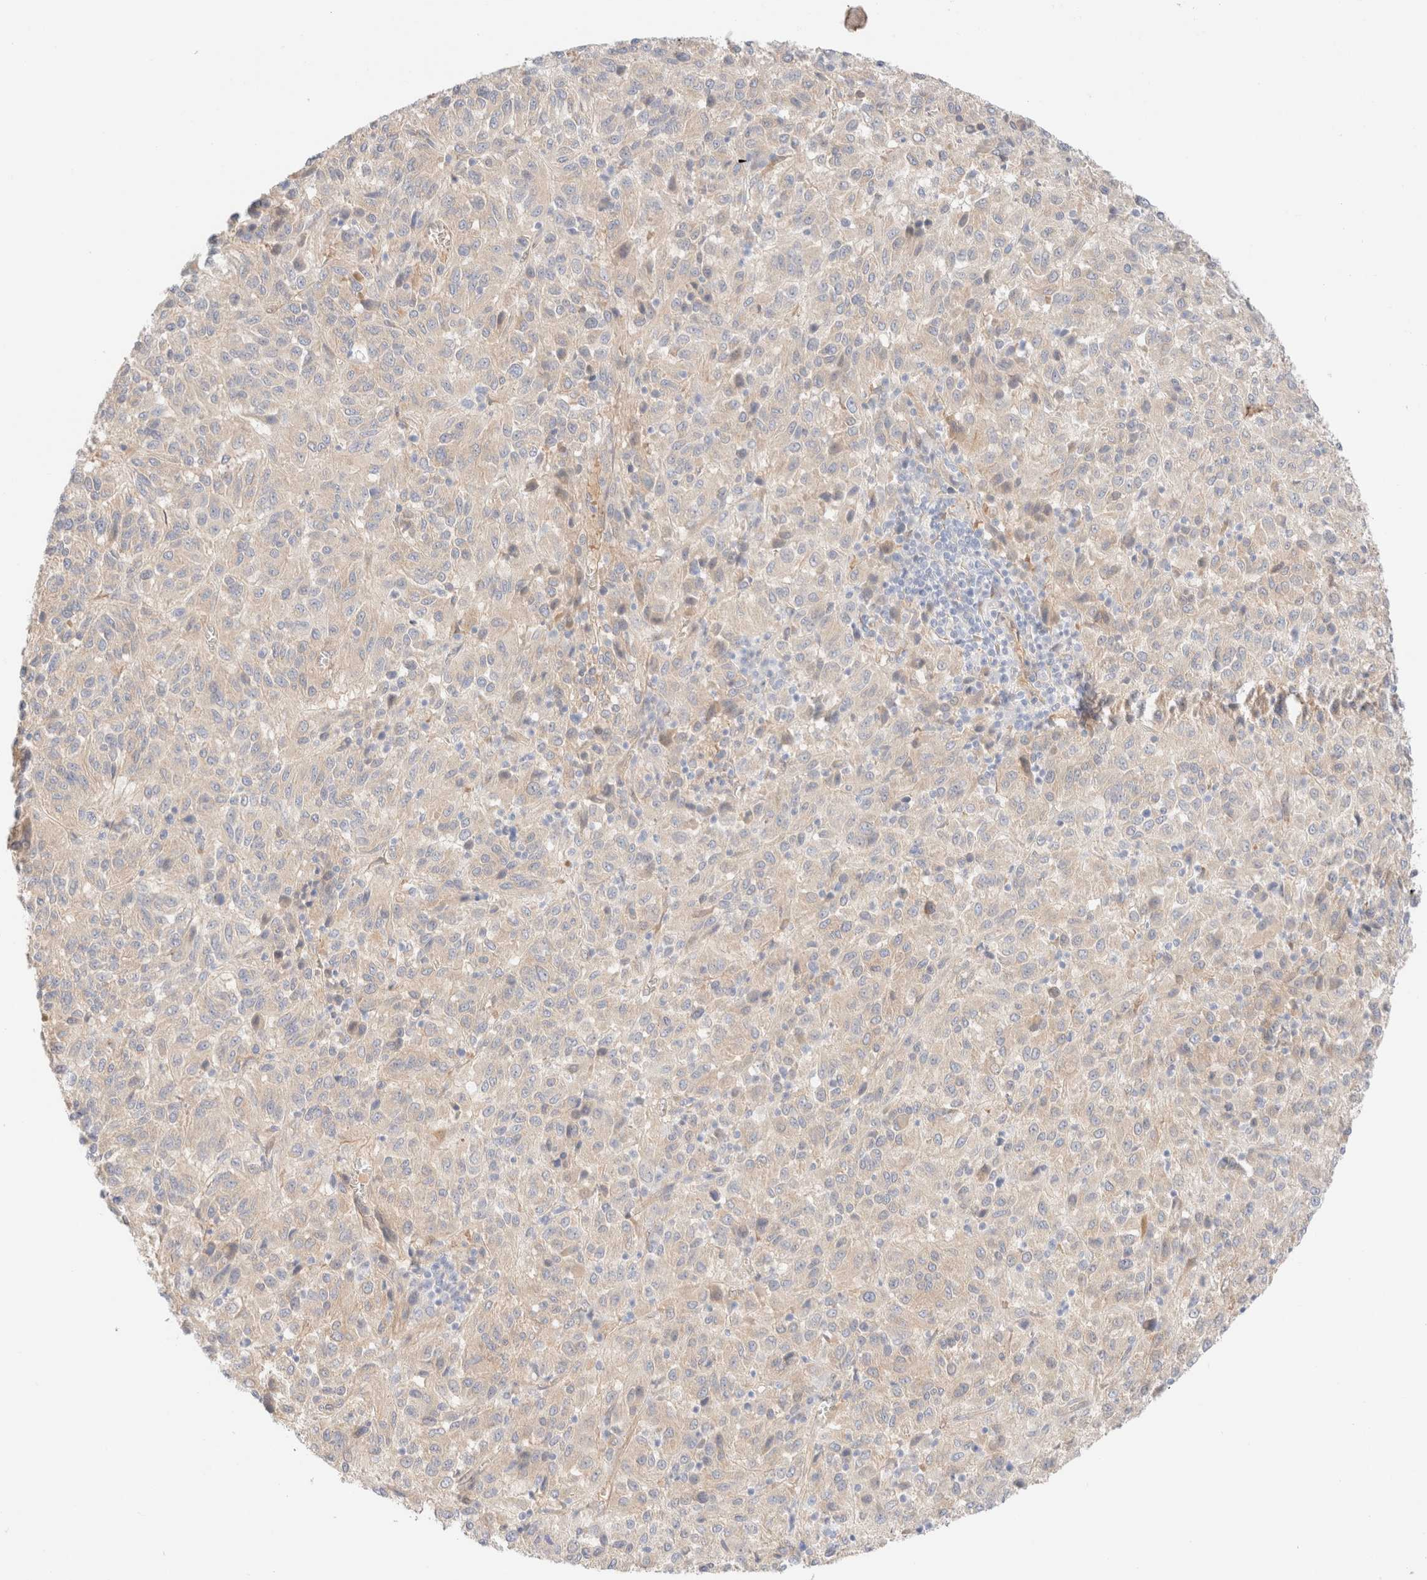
{"staining": {"intensity": "negative", "quantity": "none", "location": "none"}, "tissue": "melanoma", "cell_type": "Tumor cells", "image_type": "cancer", "snomed": [{"axis": "morphology", "description": "Malignant melanoma, Metastatic site"}, {"axis": "topography", "description": "Lung"}], "caption": "High power microscopy image of an immunohistochemistry (IHC) micrograph of malignant melanoma (metastatic site), revealing no significant positivity in tumor cells.", "gene": "NIBAN2", "patient": {"sex": "male", "age": 64}}